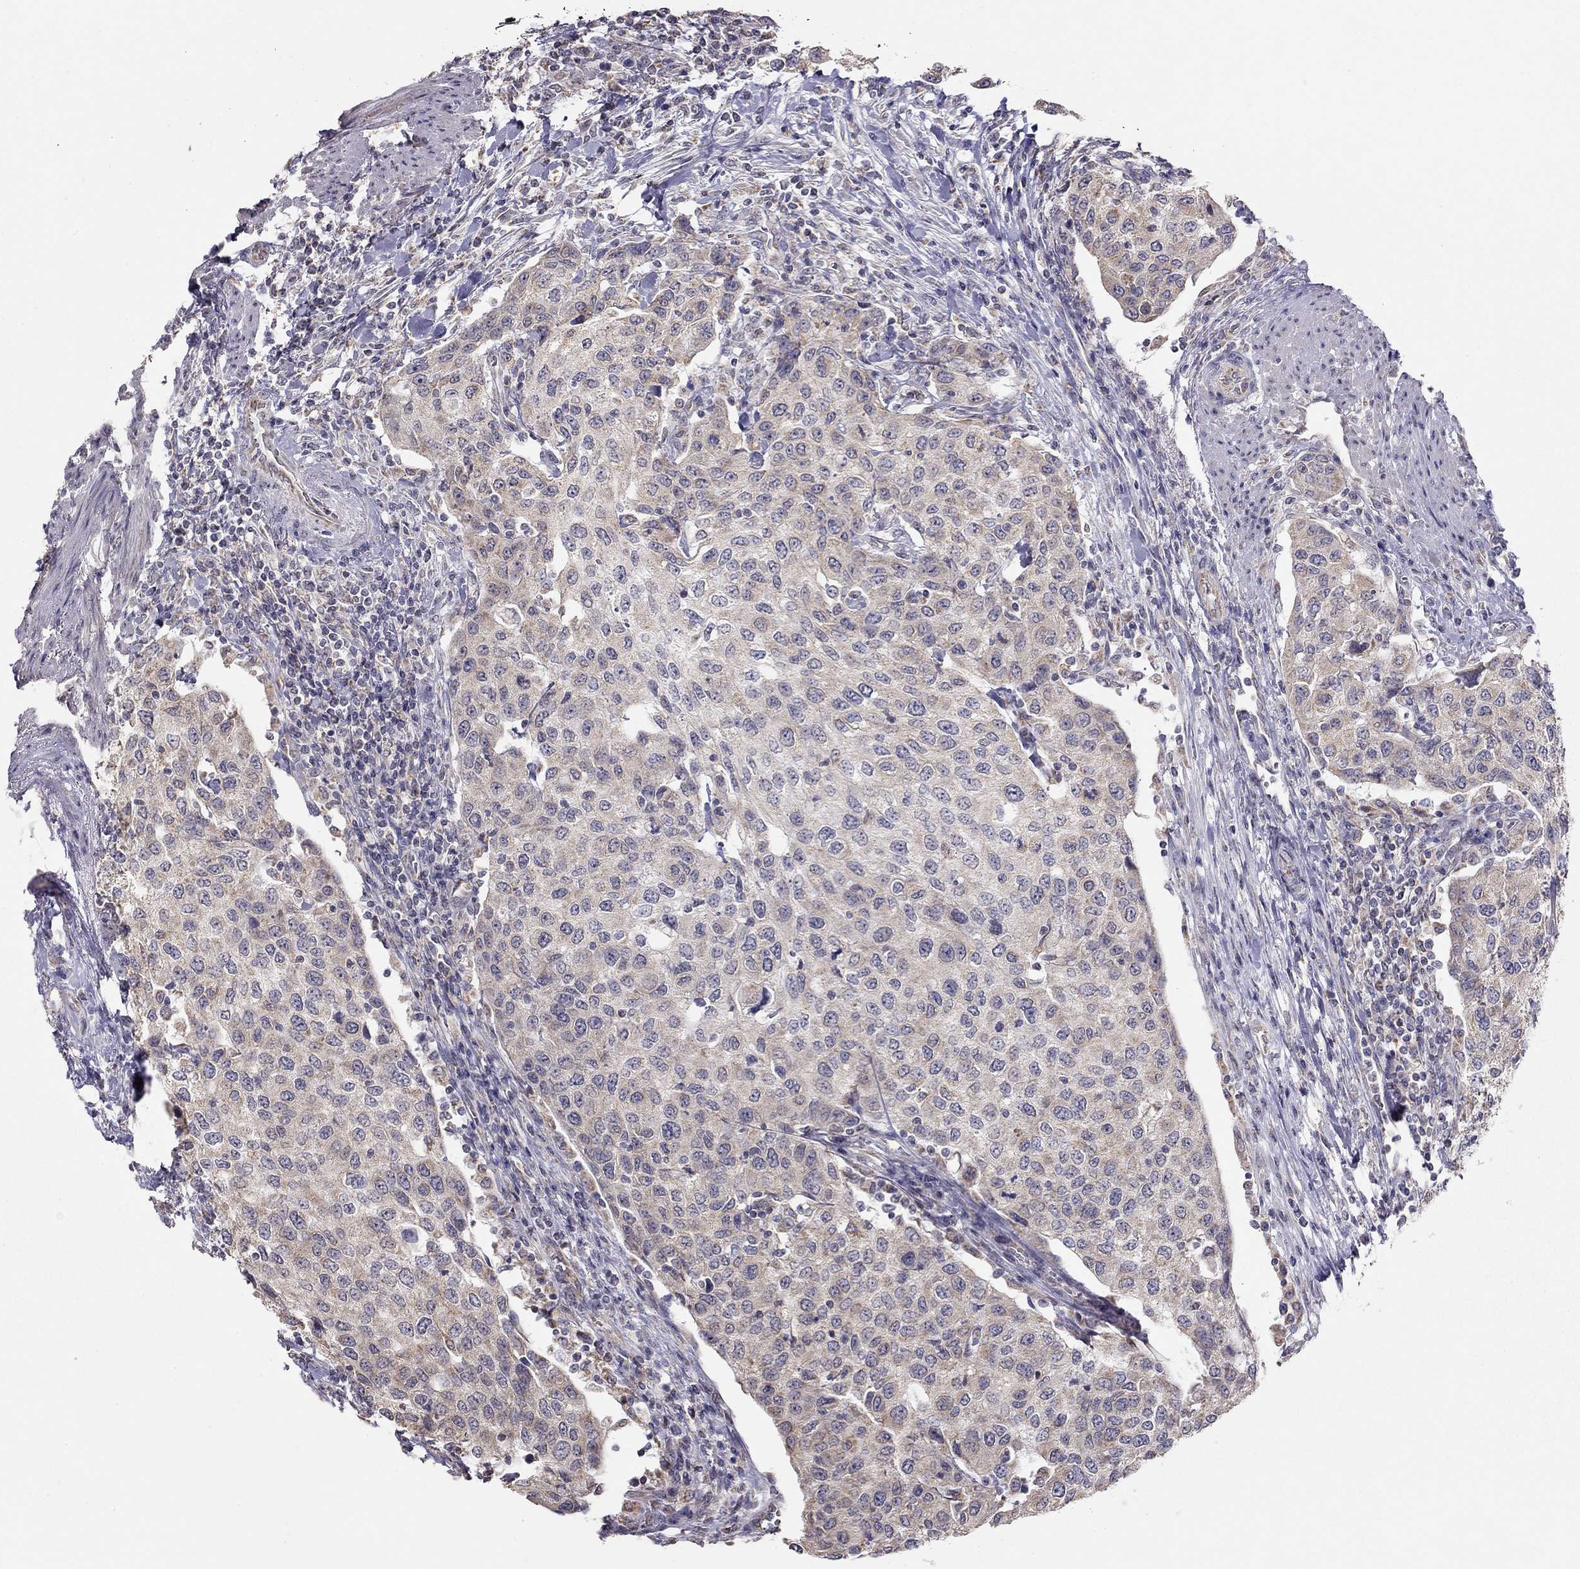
{"staining": {"intensity": "weak", "quantity": "25%-75%", "location": "cytoplasmic/membranous"}, "tissue": "urothelial cancer", "cell_type": "Tumor cells", "image_type": "cancer", "snomed": [{"axis": "morphology", "description": "Urothelial carcinoma, High grade"}, {"axis": "topography", "description": "Urinary bladder"}], "caption": "Urothelial cancer stained for a protein demonstrates weak cytoplasmic/membranous positivity in tumor cells. (Brightfield microscopy of DAB IHC at high magnification).", "gene": "LRIT3", "patient": {"sex": "female", "age": 78}}